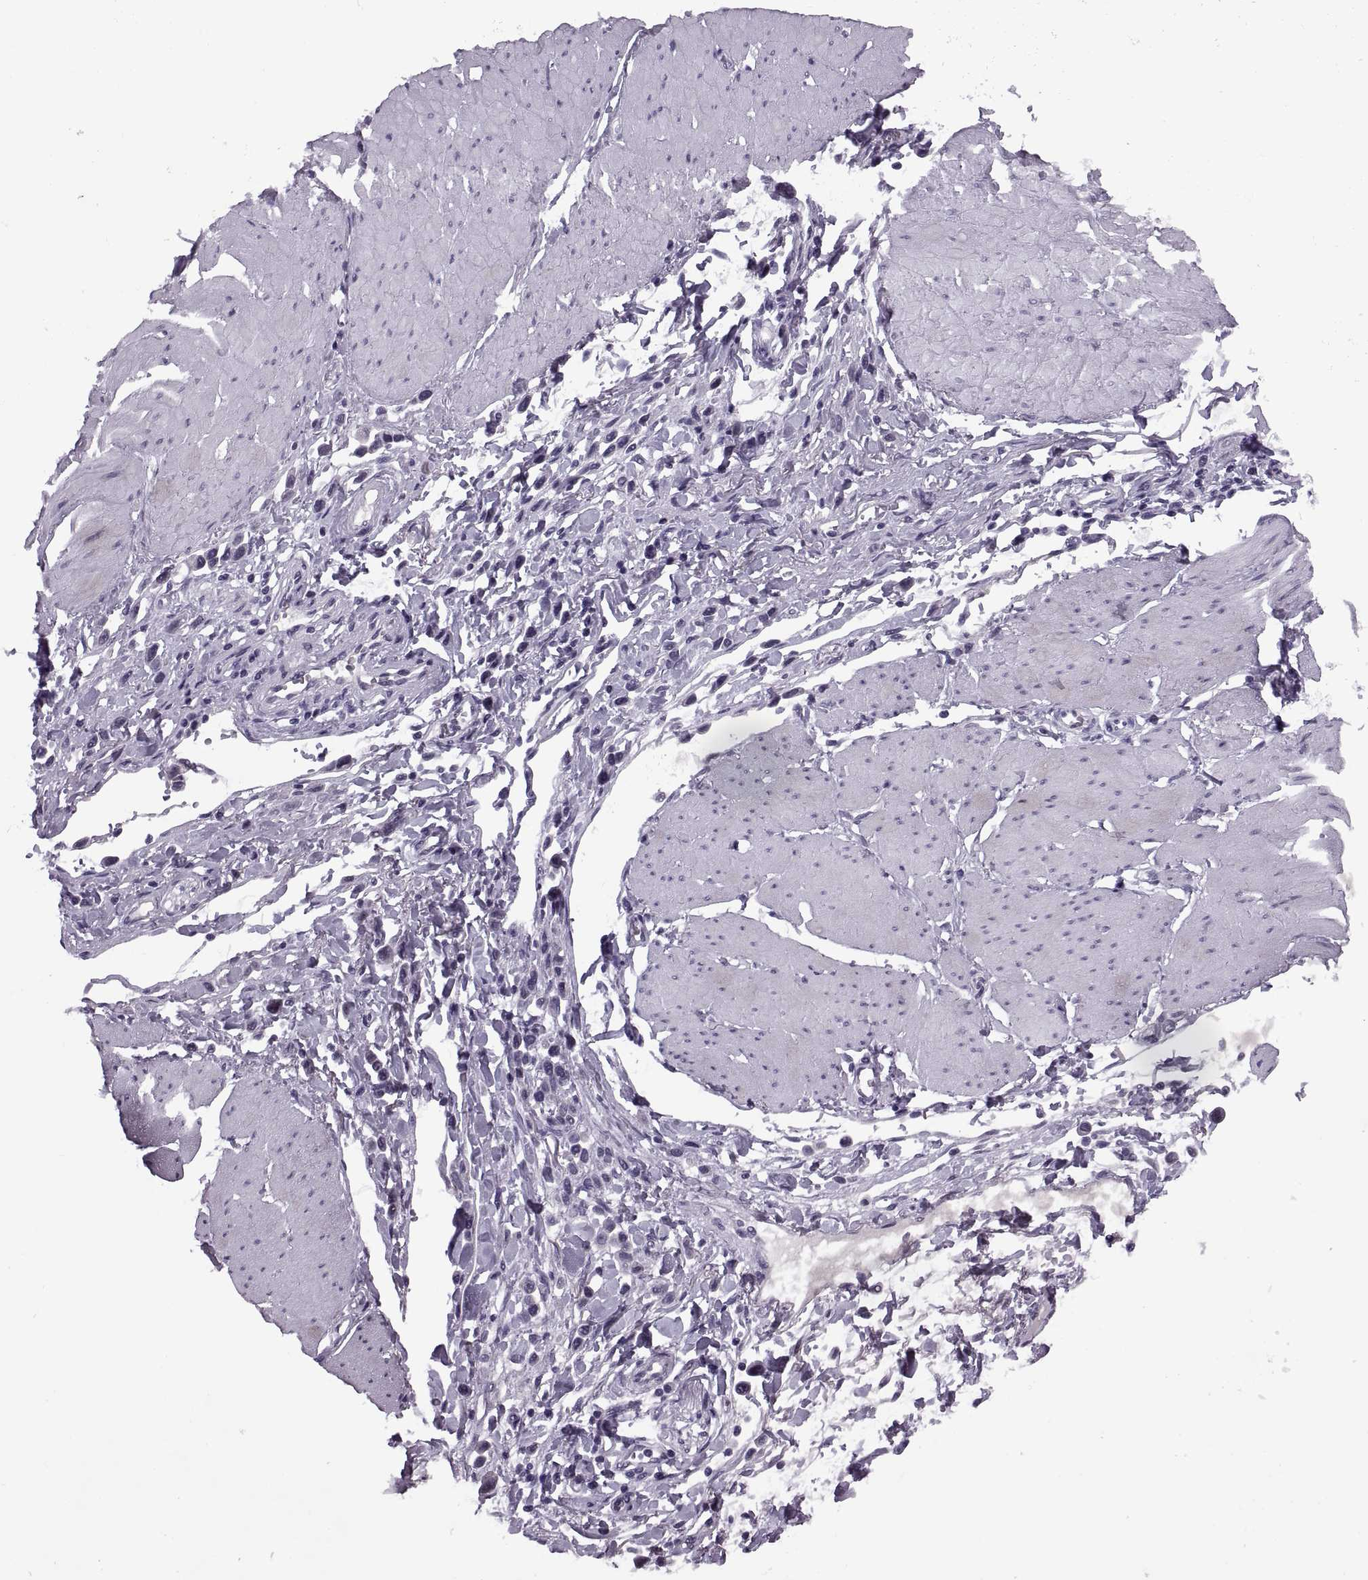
{"staining": {"intensity": "negative", "quantity": "none", "location": "none"}, "tissue": "stomach cancer", "cell_type": "Tumor cells", "image_type": "cancer", "snomed": [{"axis": "morphology", "description": "Adenocarcinoma, NOS"}, {"axis": "topography", "description": "Stomach"}], "caption": "Human adenocarcinoma (stomach) stained for a protein using immunohistochemistry (IHC) reveals no staining in tumor cells.", "gene": "SYNGR4", "patient": {"sex": "male", "age": 47}}